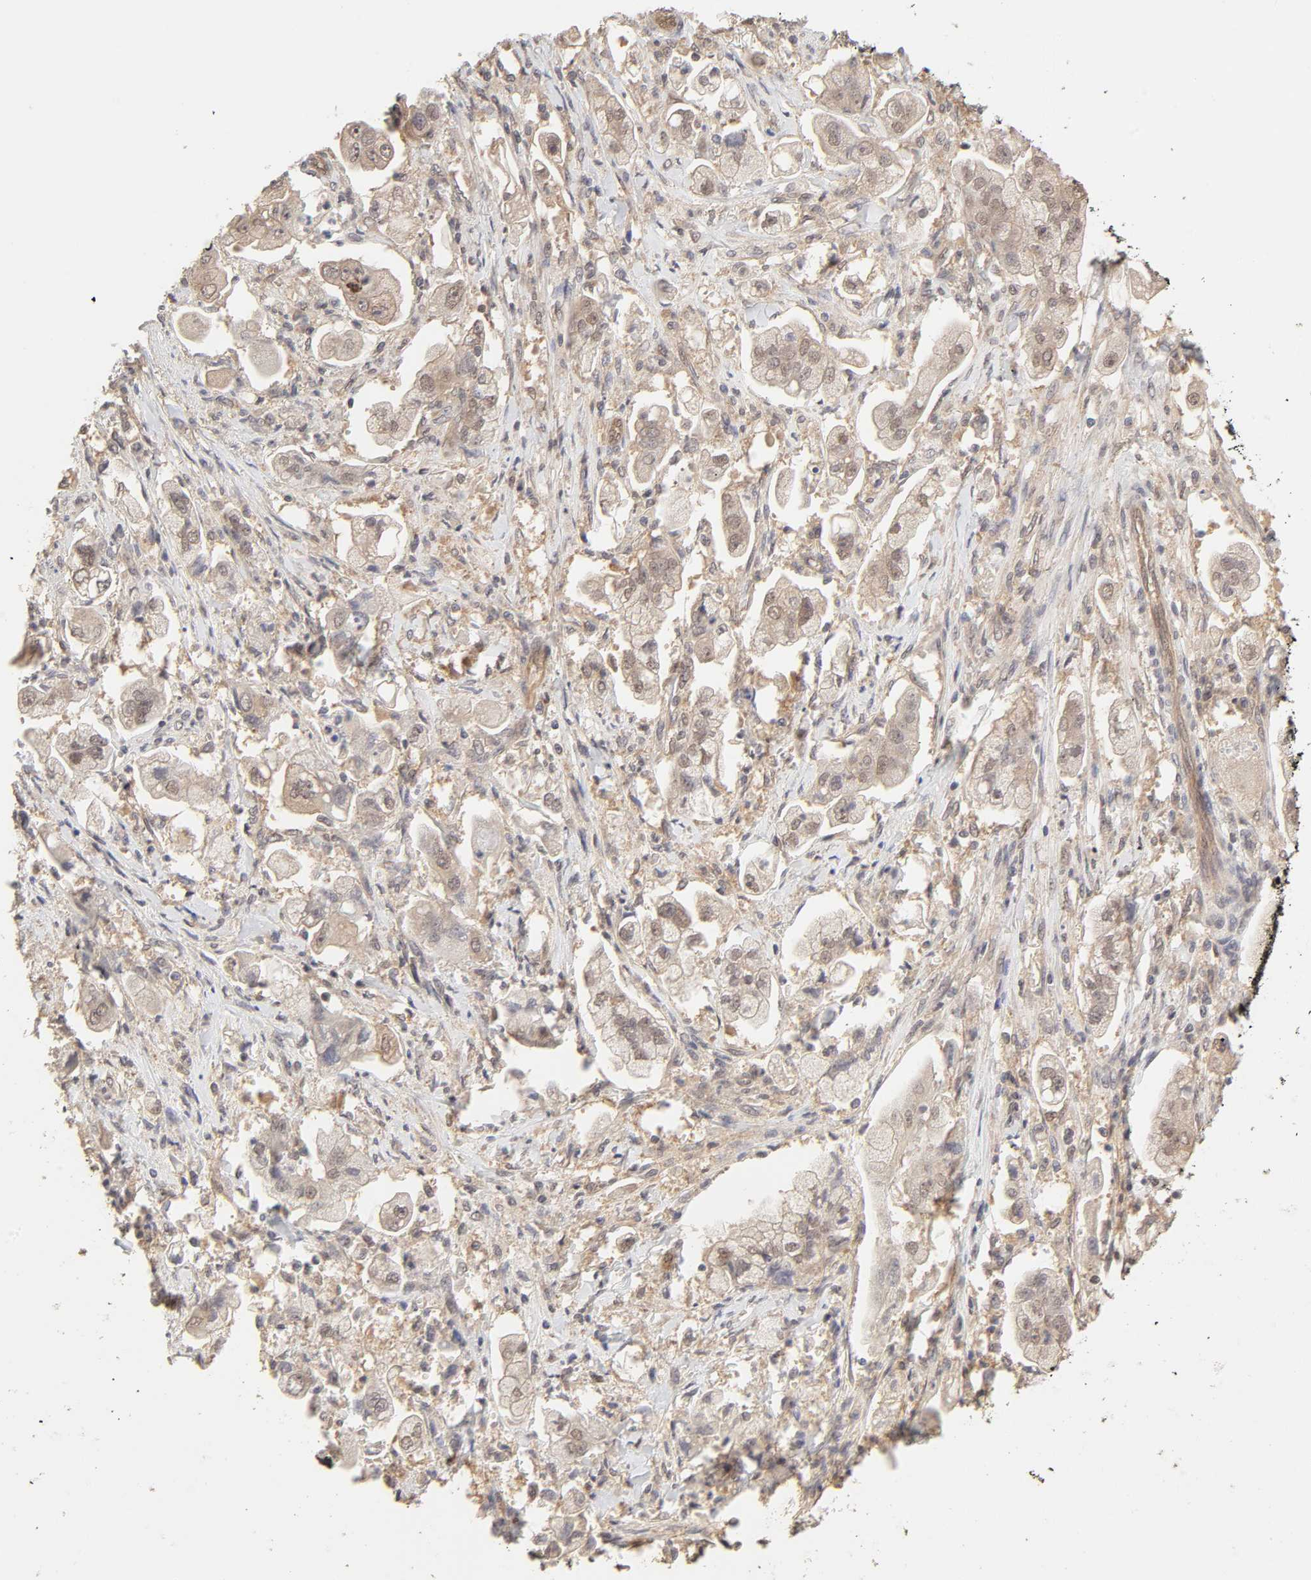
{"staining": {"intensity": "moderate", "quantity": ">75%", "location": "cytoplasmic/membranous"}, "tissue": "stomach cancer", "cell_type": "Tumor cells", "image_type": "cancer", "snomed": [{"axis": "morphology", "description": "Adenocarcinoma, NOS"}, {"axis": "topography", "description": "Stomach"}], "caption": "Stomach cancer was stained to show a protein in brown. There is medium levels of moderate cytoplasmic/membranous expression in about >75% of tumor cells.", "gene": "MAPK1", "patient": {"sex": "male", "age": 62}}